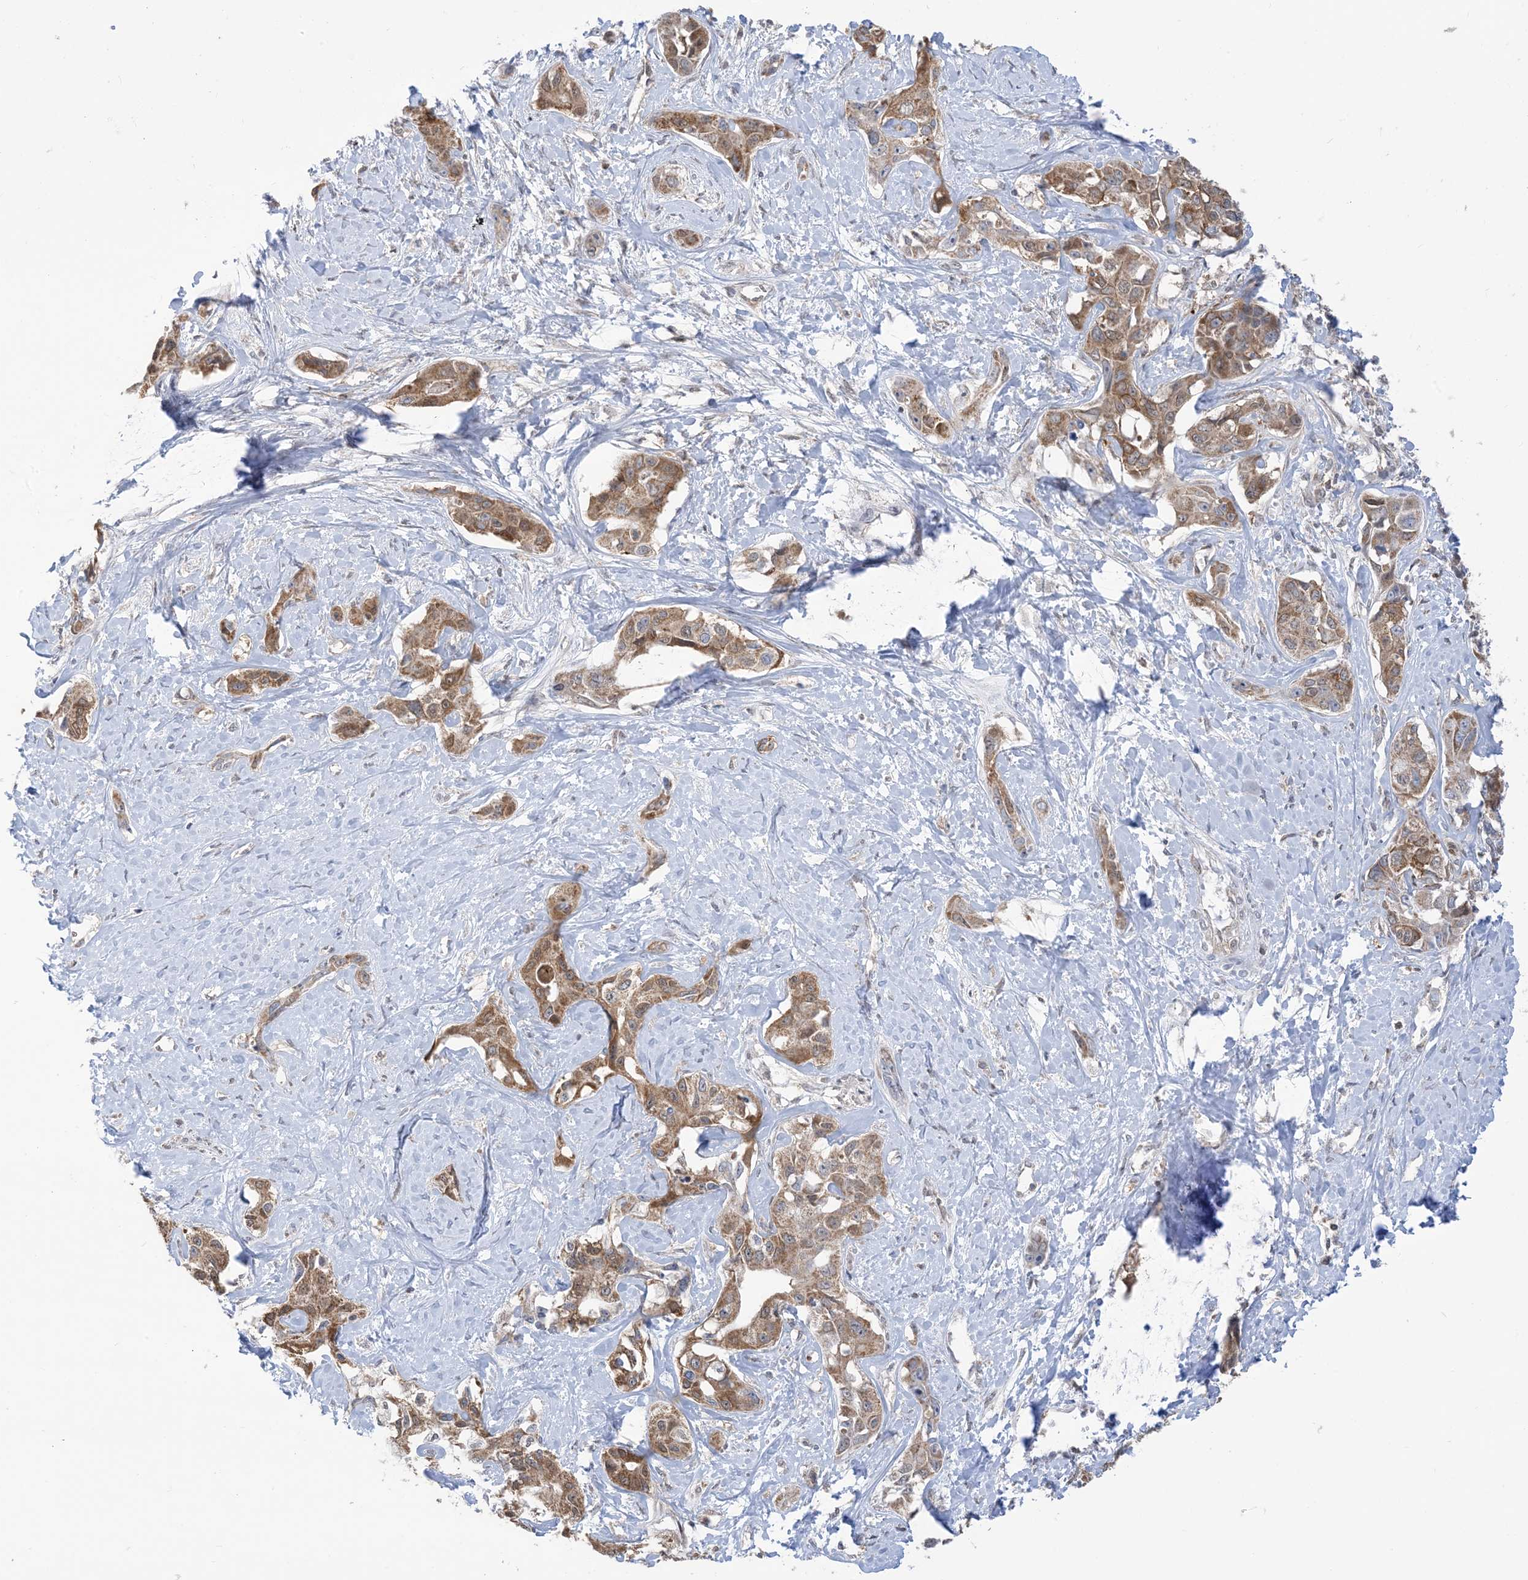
{"staining": {"intensity": "moderate", "quantity": ">75%", "location": "cytoplasmic/membranous"}, "tissue": "liver cancer", "cell_type": "Tumor cells", "image_type": "cancer", "snomed": [{"axis": "morphology", "description": "Cholangiocarcinoma"}, {"axis": "topography", "description": "Liver"}], "caption": "This micrograph exhibits liver cancer stained with immunohistochemistry to label a protein in brown. The cytoplasmic/membranous of tumor cells show moderate positivity for the protein. Nuclei are counter-stained blue.", "gene": "CASP4", "patient": {"sex": "male", "age": 59}}